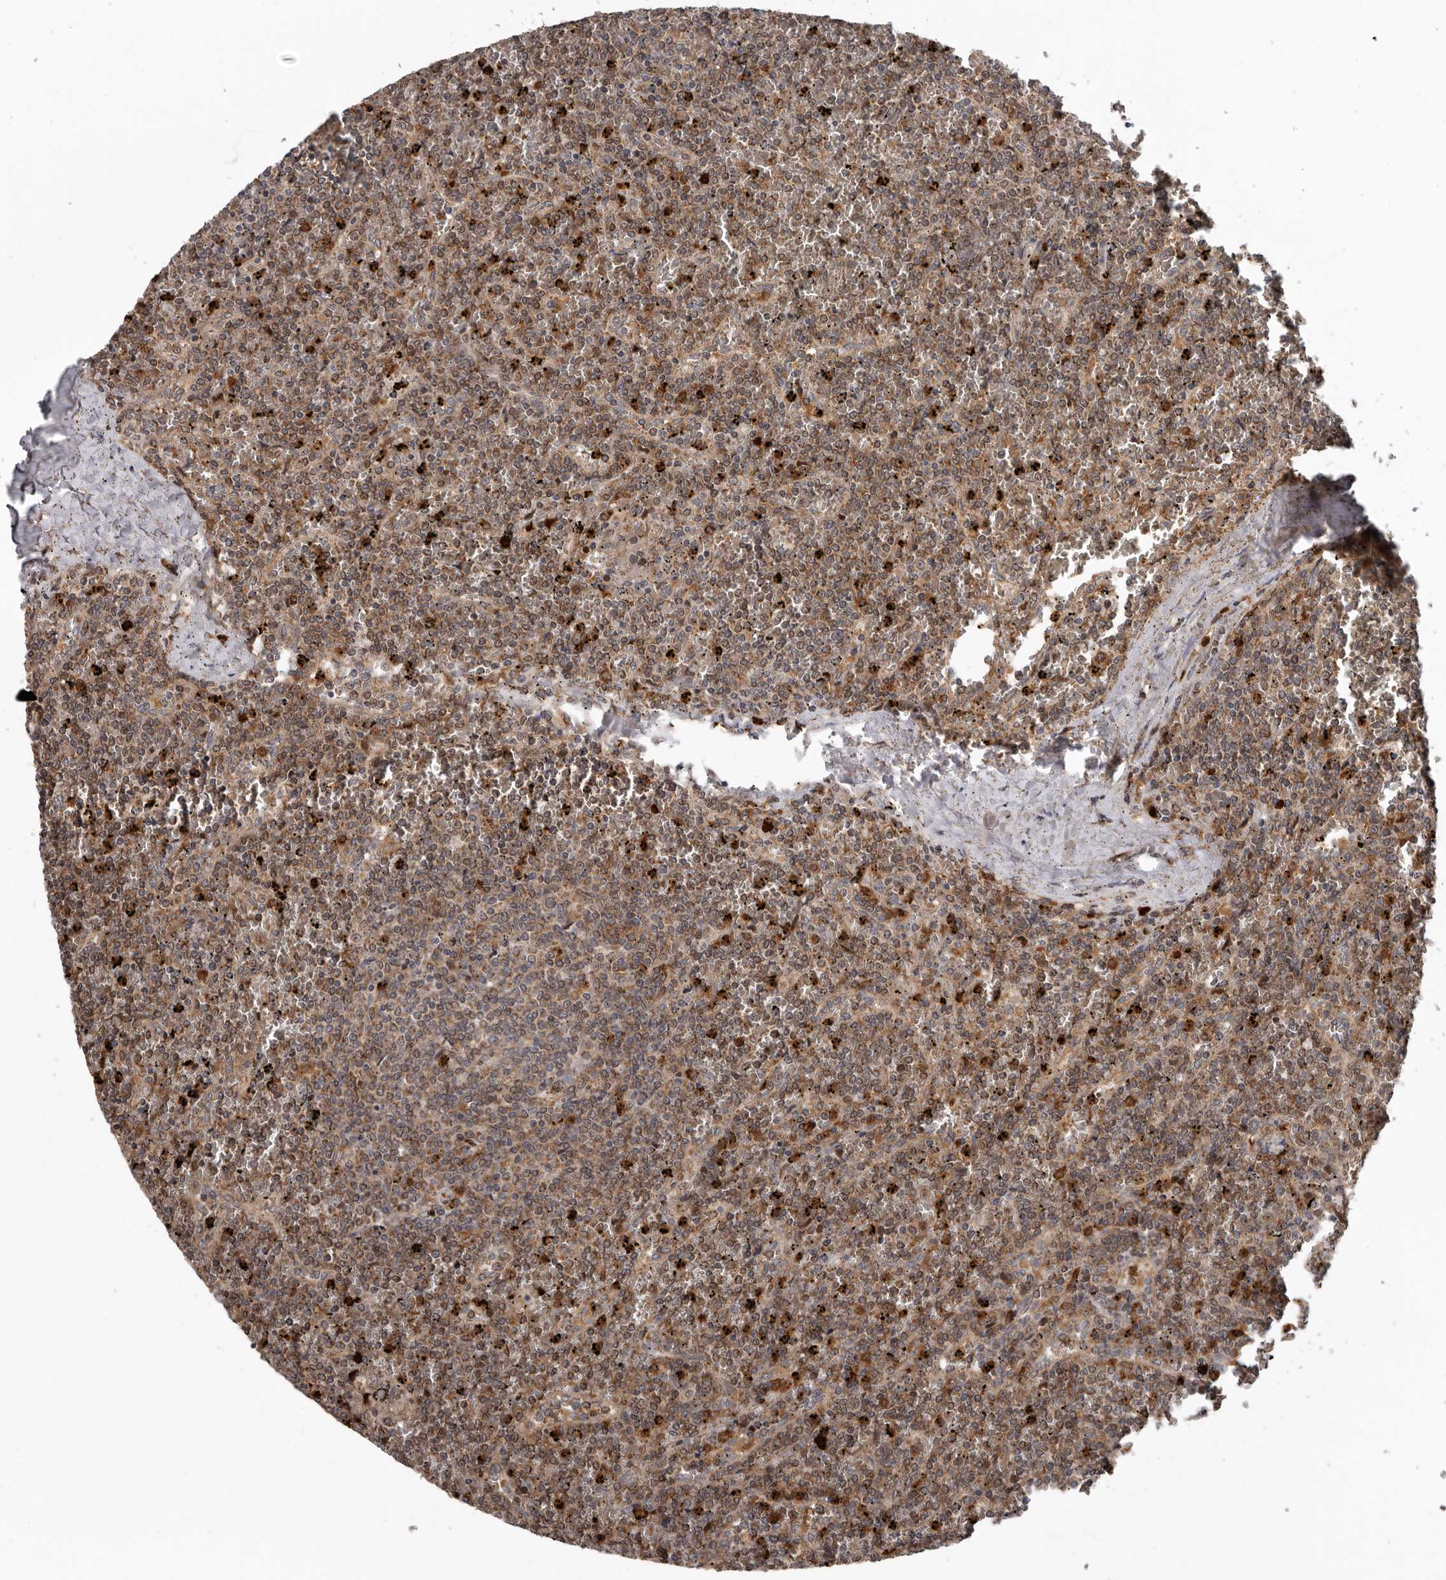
{"staining": {"intensity": "moderate", "quantity": ">75%", "location": "cytoplasmic/membranous"}, "tissue": "lymphoma", "cell_type": "Tumor cells", "image_type": "cancer", "snomed": [{"axis": "morphology", "description": "Malignant lymphoma, non-Hodgkin's type, Low grade"}, {"axis": "topography", "description": "Spleen"}], "caption": "This image demonstrates immunohistochemistry staining of human lymphoma, with medium moderate cytoplasmic/membranous positivity in approximately >75% of tumor cells.", "gene": "FGFR4", "patient": {"sex": "female", "age": 19}}